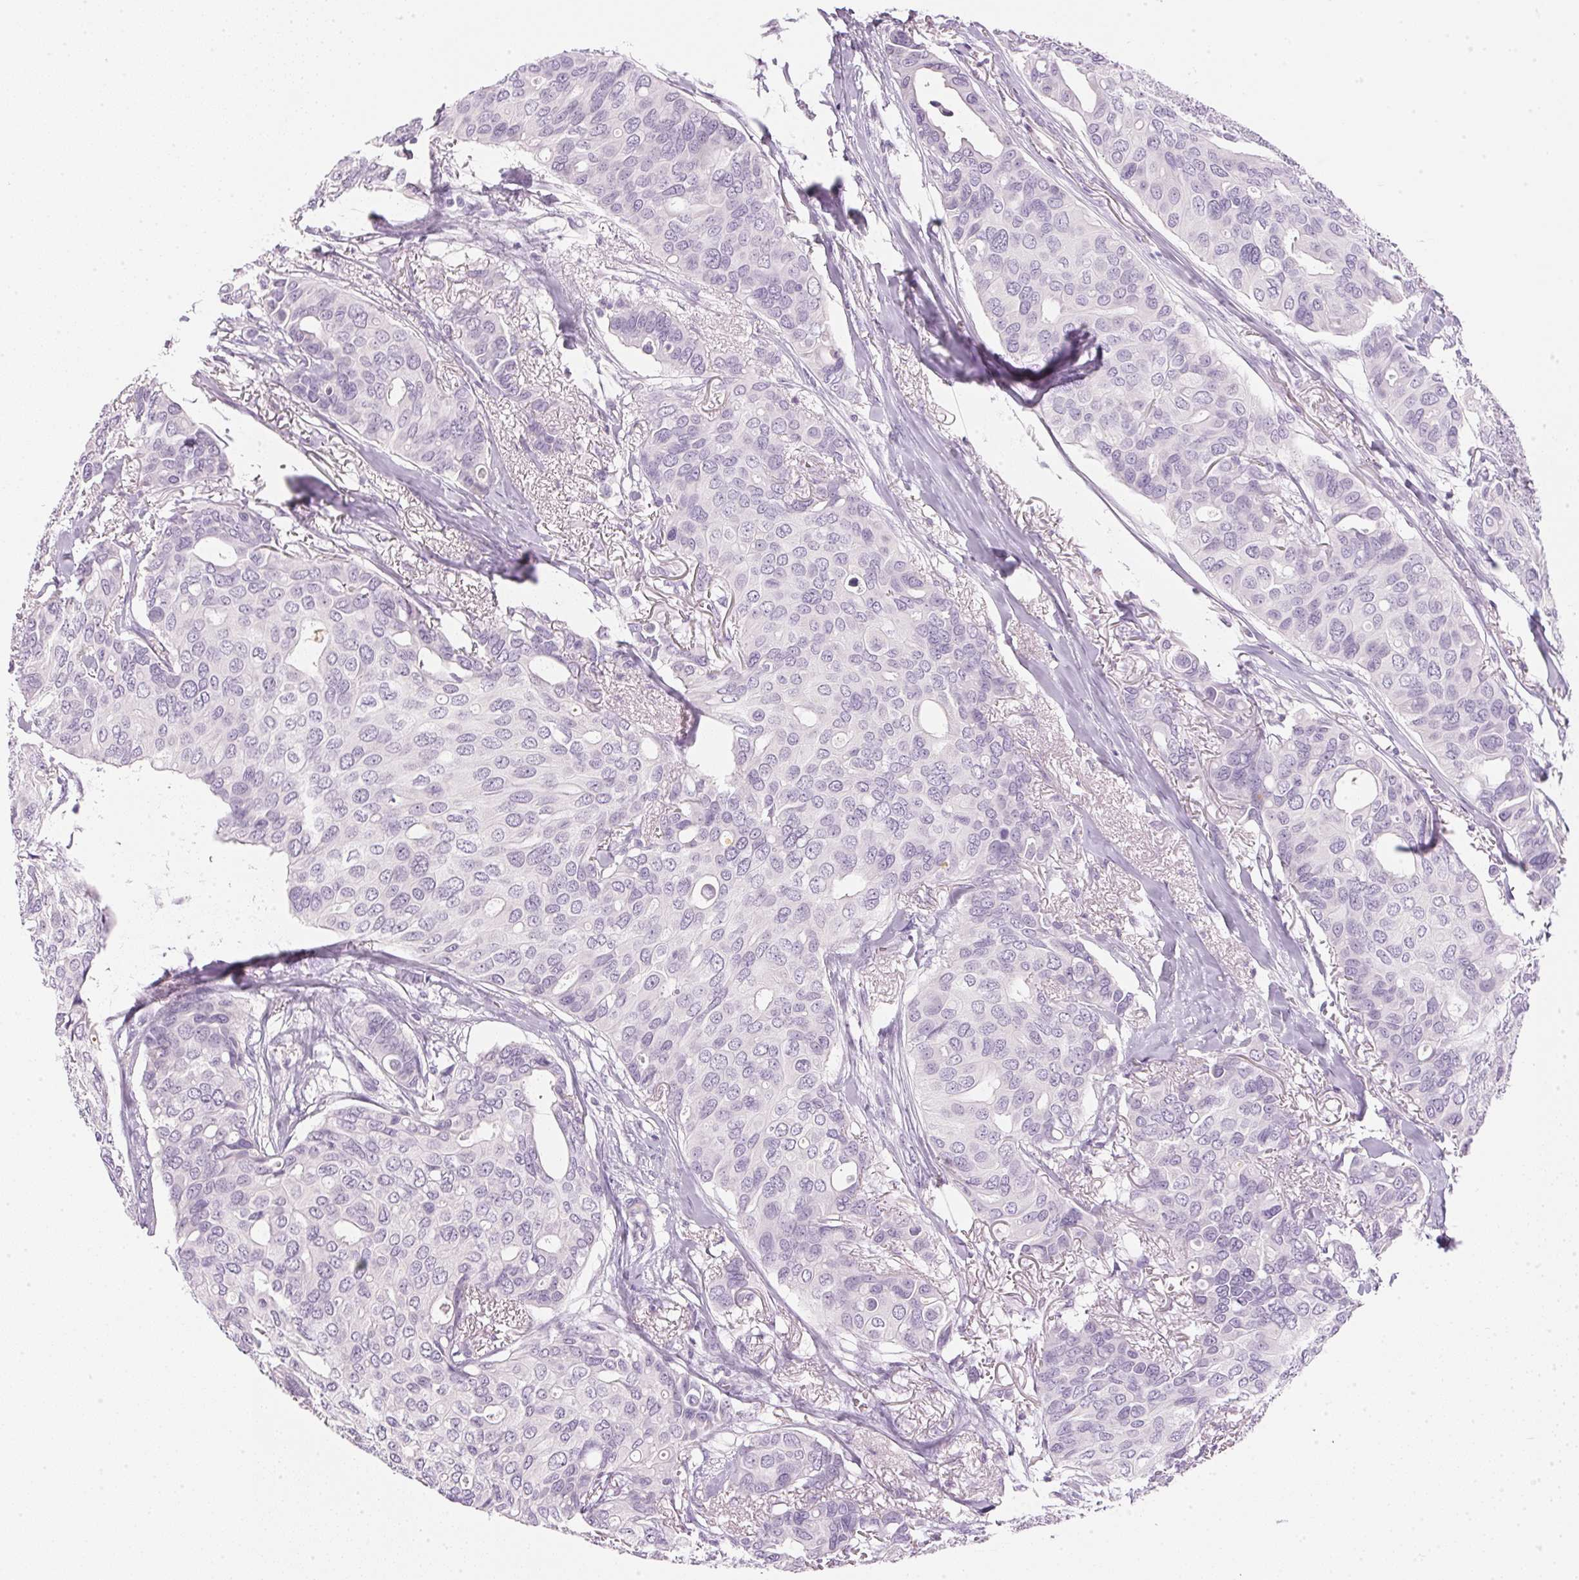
{"staining": {"intensity": "negative", "quantity": "none", "location": "none"}, "tissue": "breast cancer", "cell_type": "Tumor cells", "image_type": "cancer", "snomed": [{"axis": "morphology", "description": "Duct carcinoma"}, {"axis": "topography", "description": "Breast"}], "caption": "An IHC image of breast cancer is shown. There is no staining in tumor cells of breast cancer. (Stains: DAB (3,3'-diaminobenzidine) IHC with hematoxylin counter stain, Microscopy: brightfield microscopy at high magnification).", "gene": "IGFBP1", "patient": {"sex": "female", "age": 54}}